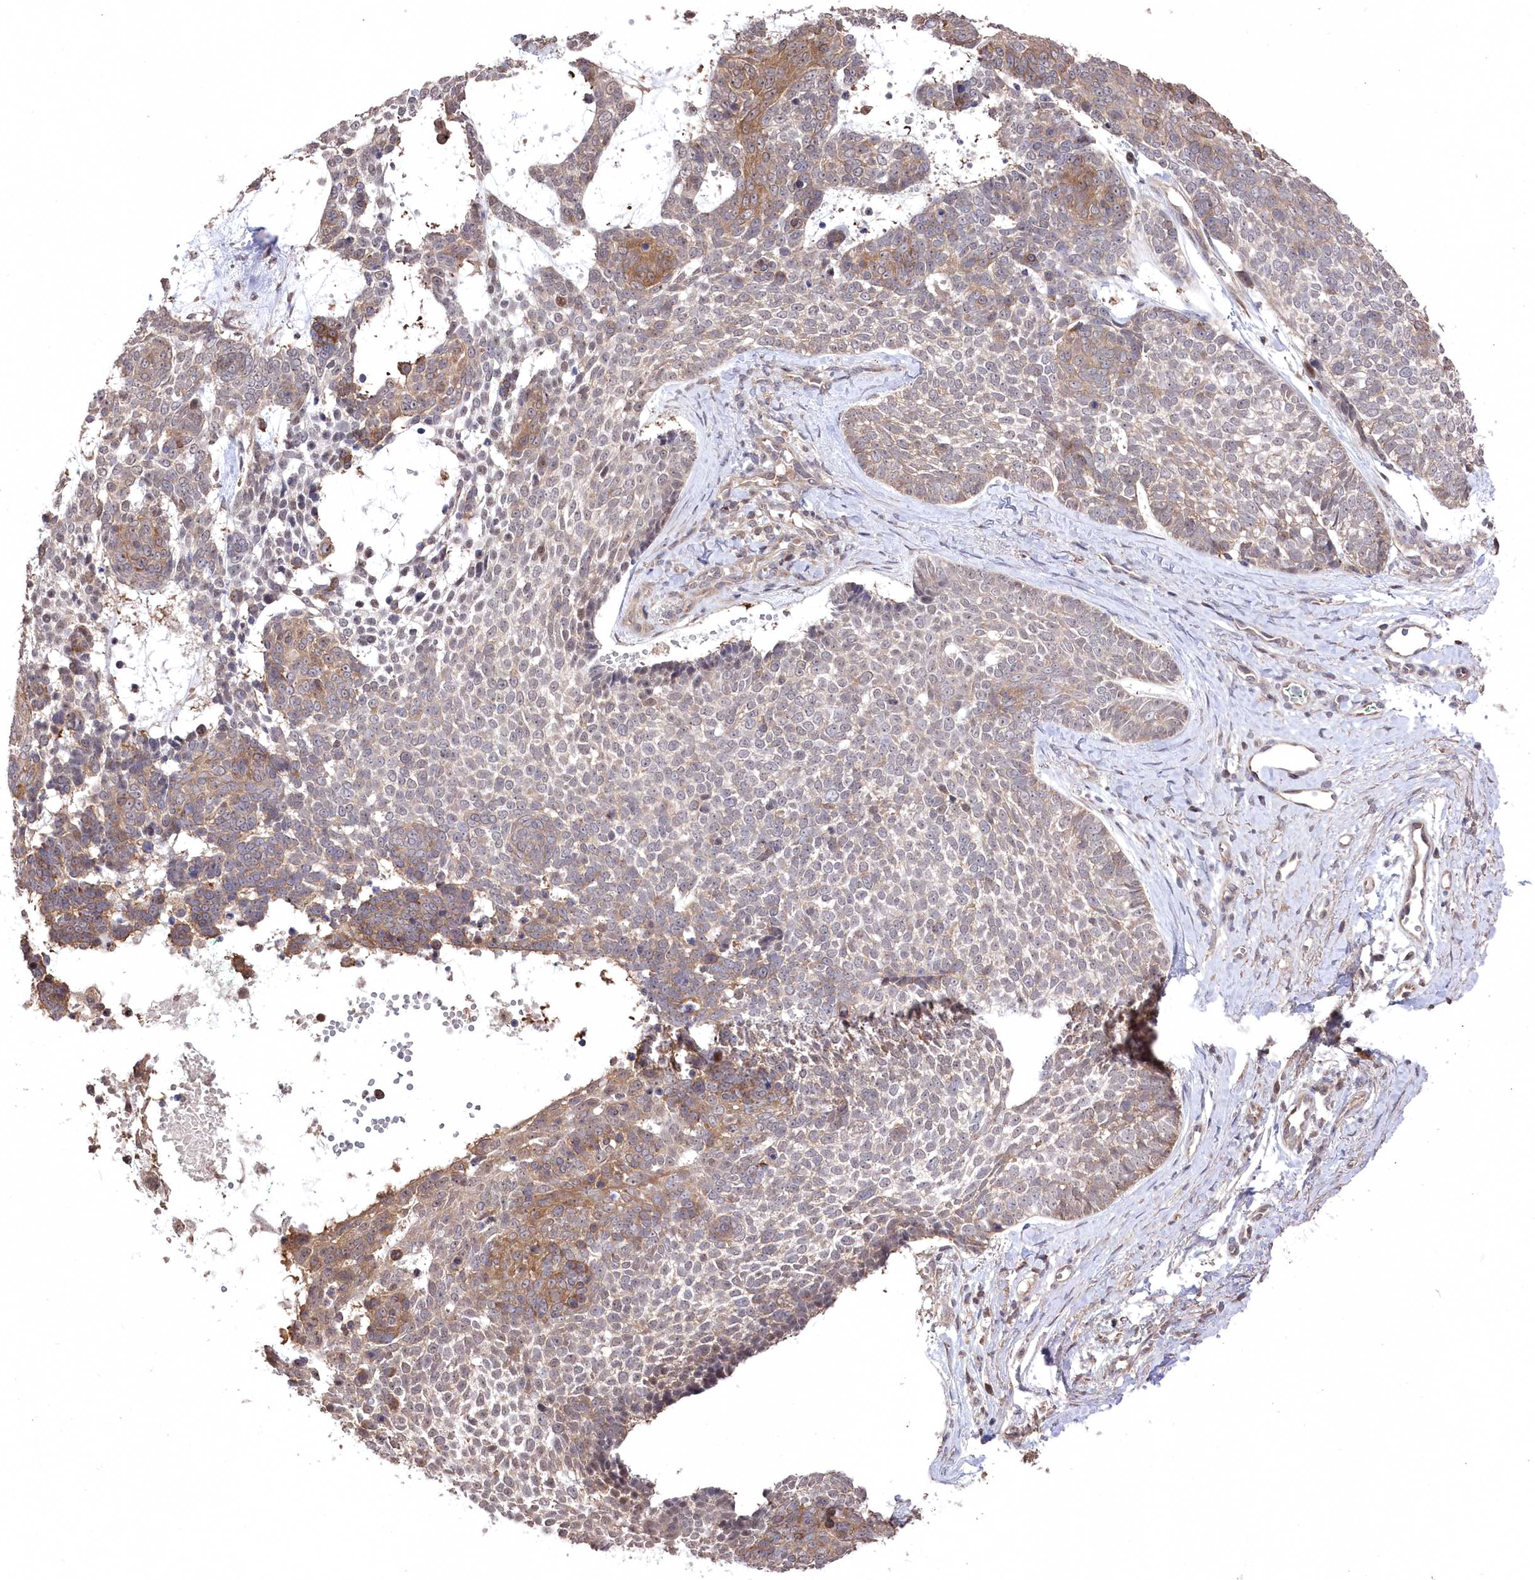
{"staining": {"intensity": "moderate", "quantity": "25%-75%", "location": "cytoplasmic/membranous"}, "tissue": "skin cancer", "cell_type": "Tumor cells", "image_type": "cancer", "snomed": [{"axis": "morphology", "description": "Basal cell carcinoma"}, {"axis": "topography", "description": "Skin"}], "caption": "Basal cell carcinoma (skin) stained with IHC reveals moderate cytoplasmic/membranous expression in about 25%-75% of tumor cells.", "gene": "CCSER2", "patient": {"sex": "female", "age": 81}}